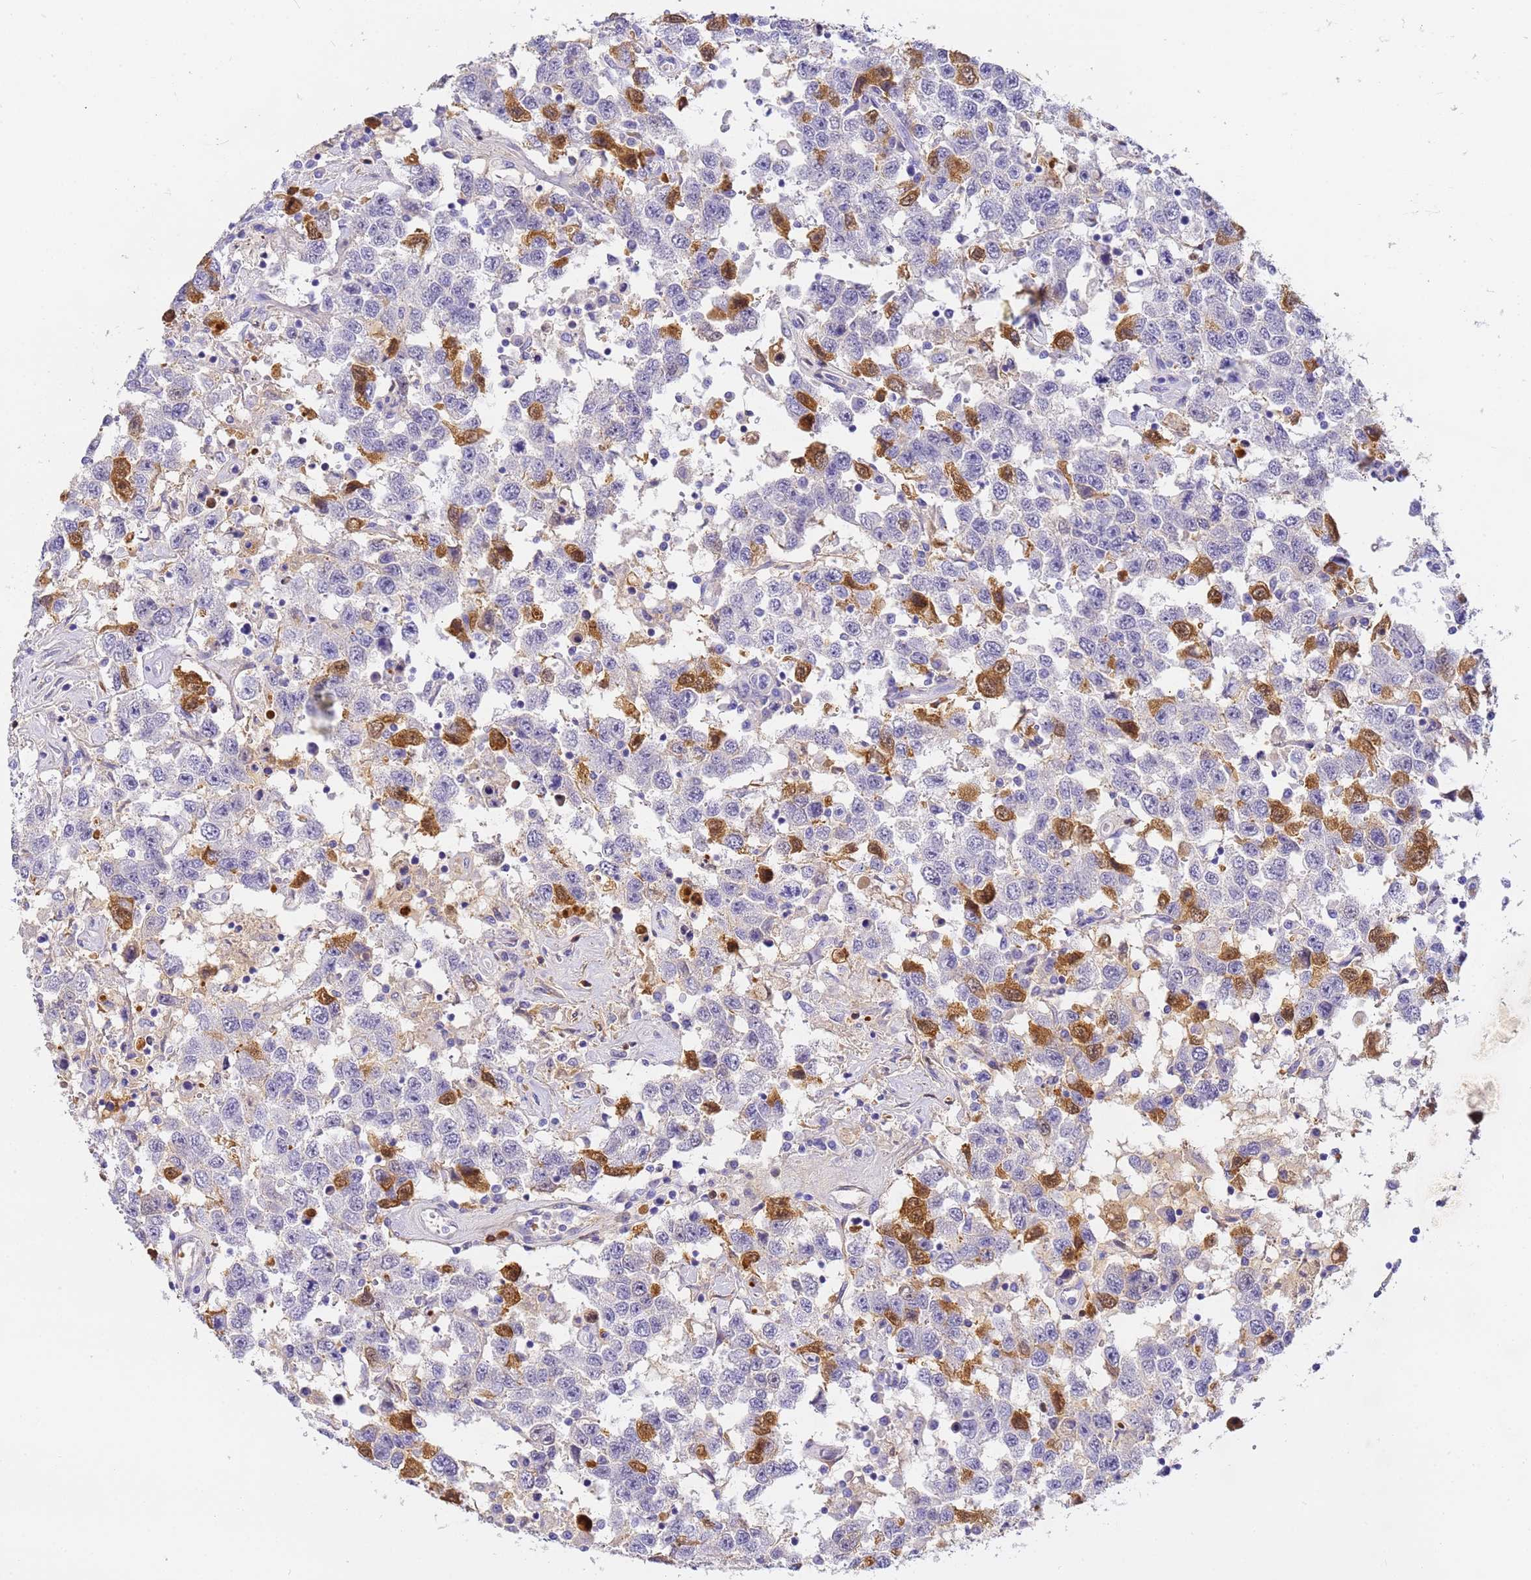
{"staining": {"intensity": "moderate", "quantity": "<25%", "location": "cytoplasmic/membranous"}, "tissue": "testis cancer", "cell_type": "Tumor cells", "image_type": "cancer", "snomed": [{"axis": "morphology", "description": "Seminoma, NOS"}, {"axis": "topography", "description": "Testis"}], "caption": "Testis seminoma tissue displays moderate cytoplasmic/membranous staining in about <25% of tumor cells, visualized by immunohistochemistry.", "gene": "CFHR2", "patient": {"sex": "male", "age": 41}}